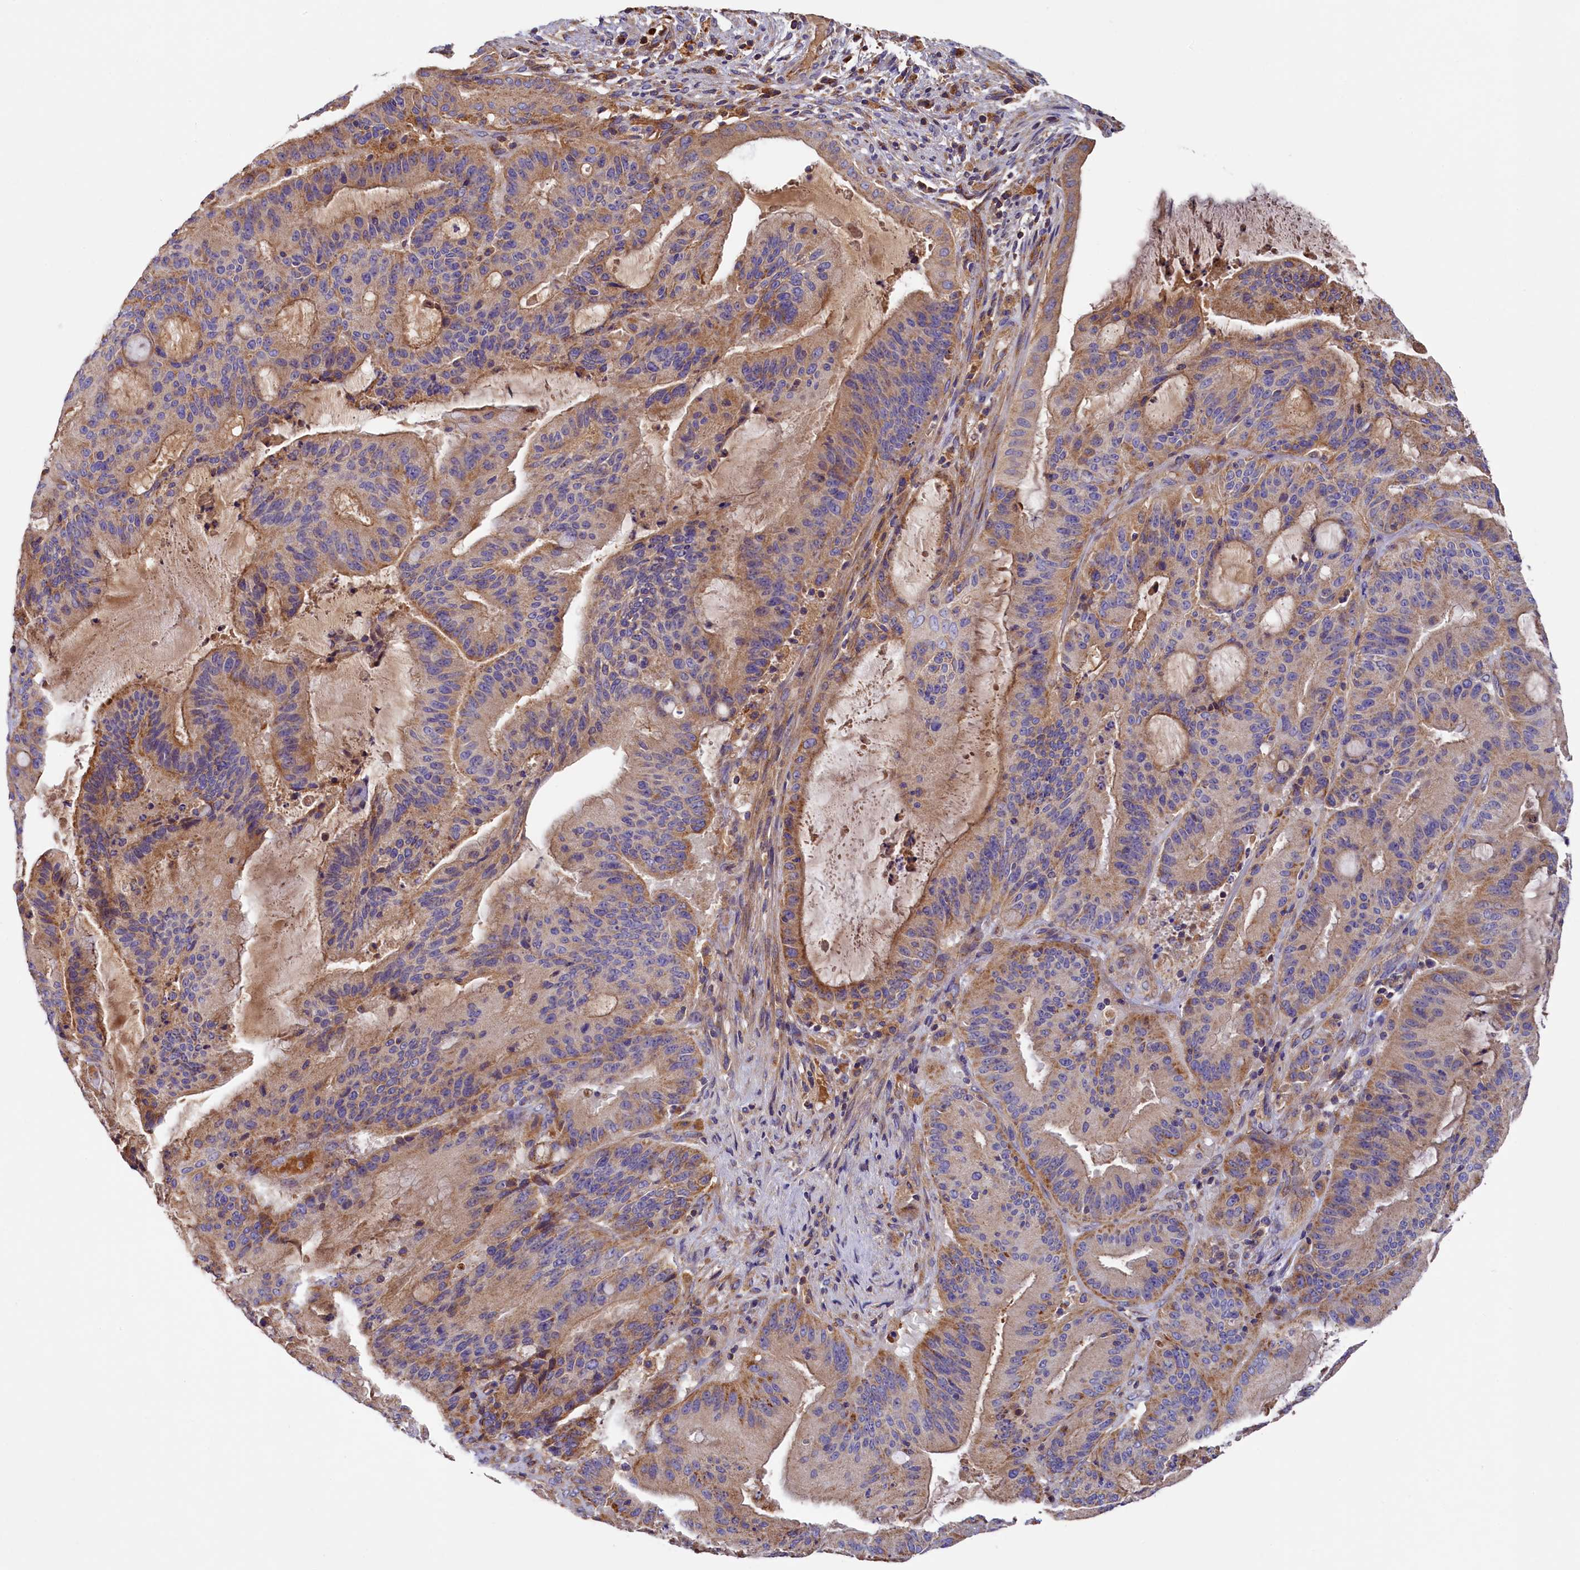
{"staining": {"intensity": "moderate", "quantity": ">75%", "location": "cytoplasmic/membranous"}, "tissue": "liver cancer", "cell_type": "Tumor cells", "image_type": "cancer", "snomed": [{"axis": "morphology", "description": "Normal tissue, NOS"}, {"axis": "morphology", "description": "Cholangiocarcinoma"}, {"axis": "topography", "description": "Liver"}, {"axis": "topography", "description": "Peripheral nerve tissue"}], "caption": "Immunohistochemistry (IHC) of cholangiocarcinoma (liver) displays medium levels of moderate cytoplasmic/membranous positivity in about >75% of tumor cells. (DAB = brown stain, brightfield microscopy at high magnification).", "gene": "SEC31B", "patient": {"sex": "female", "age": 73}}